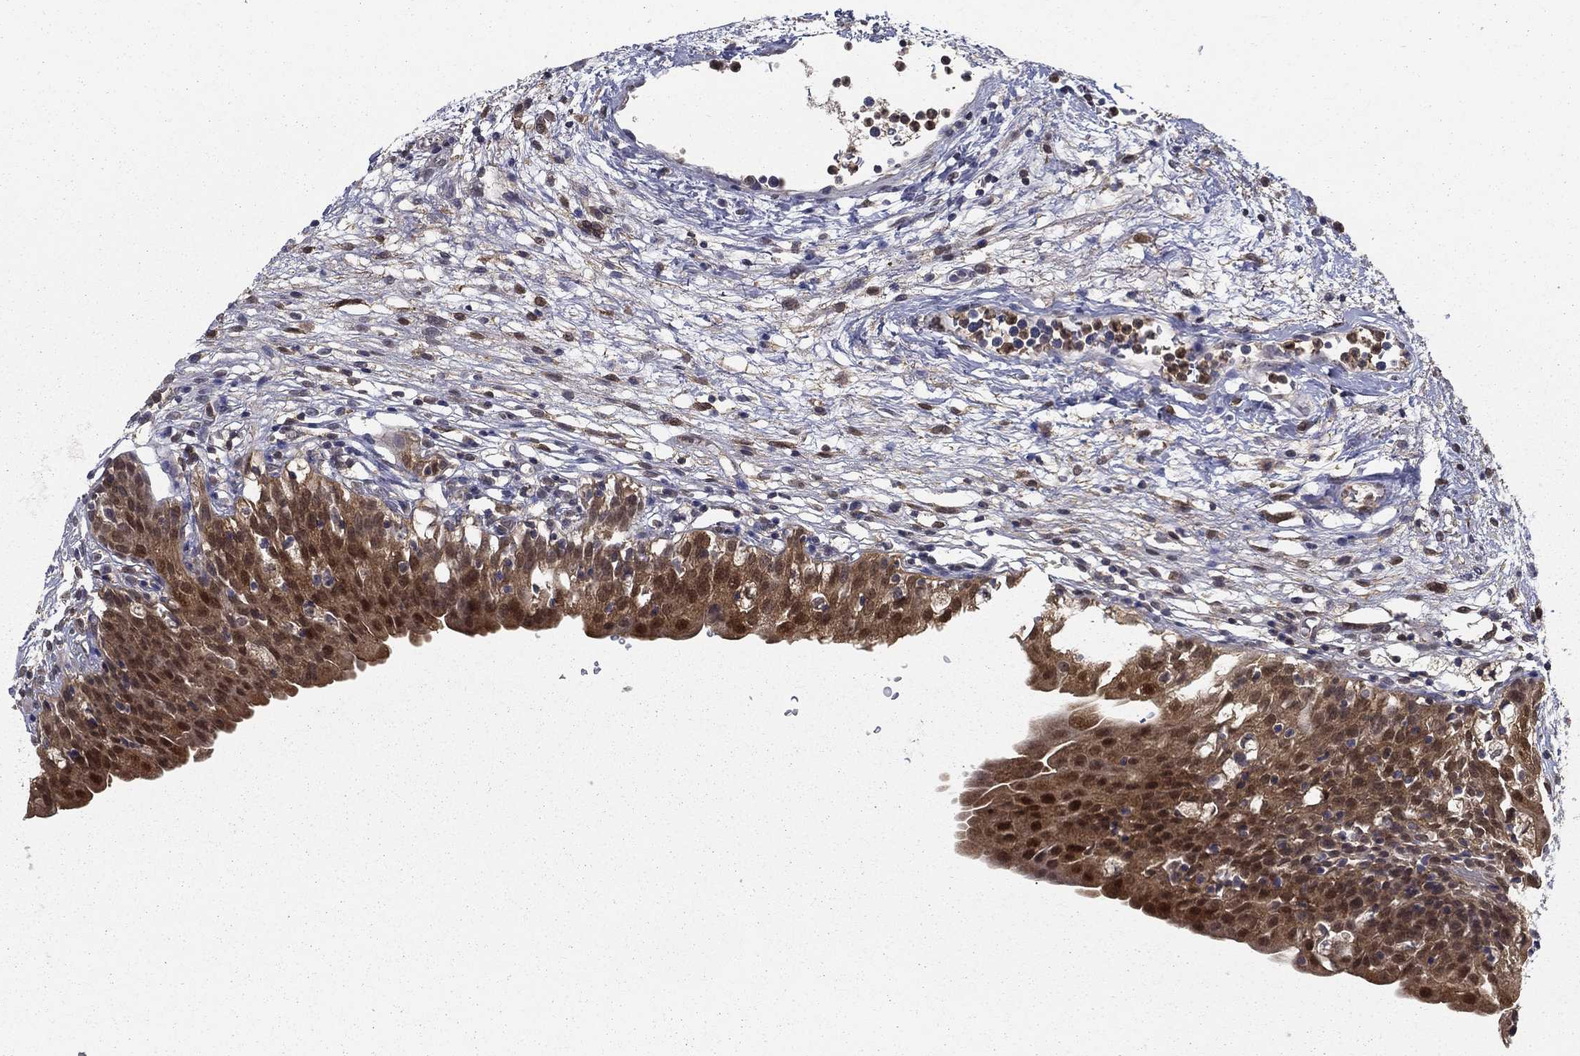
{"staining": {"intensity": "moderate", "quantity": ">75%", "location": "cytoplasmic/membranous,nuclear"}, "tissue": "urinary bladder", "cell_type": "Urothelial cells", "image_type": "normal", "snomed": [{"axis": "morphology", "description": "Normal tissue, NOS"}, {"axis": "topography", "description": "Urinary bladder"}], "caption": "Moderate cytoplasmic/membranous,nuclear protein expression is appreciated in about >75% of urothelial cells in urinary bladder.", "gene": "NIT2", "patient": {"sex": "male", "age": 76}}